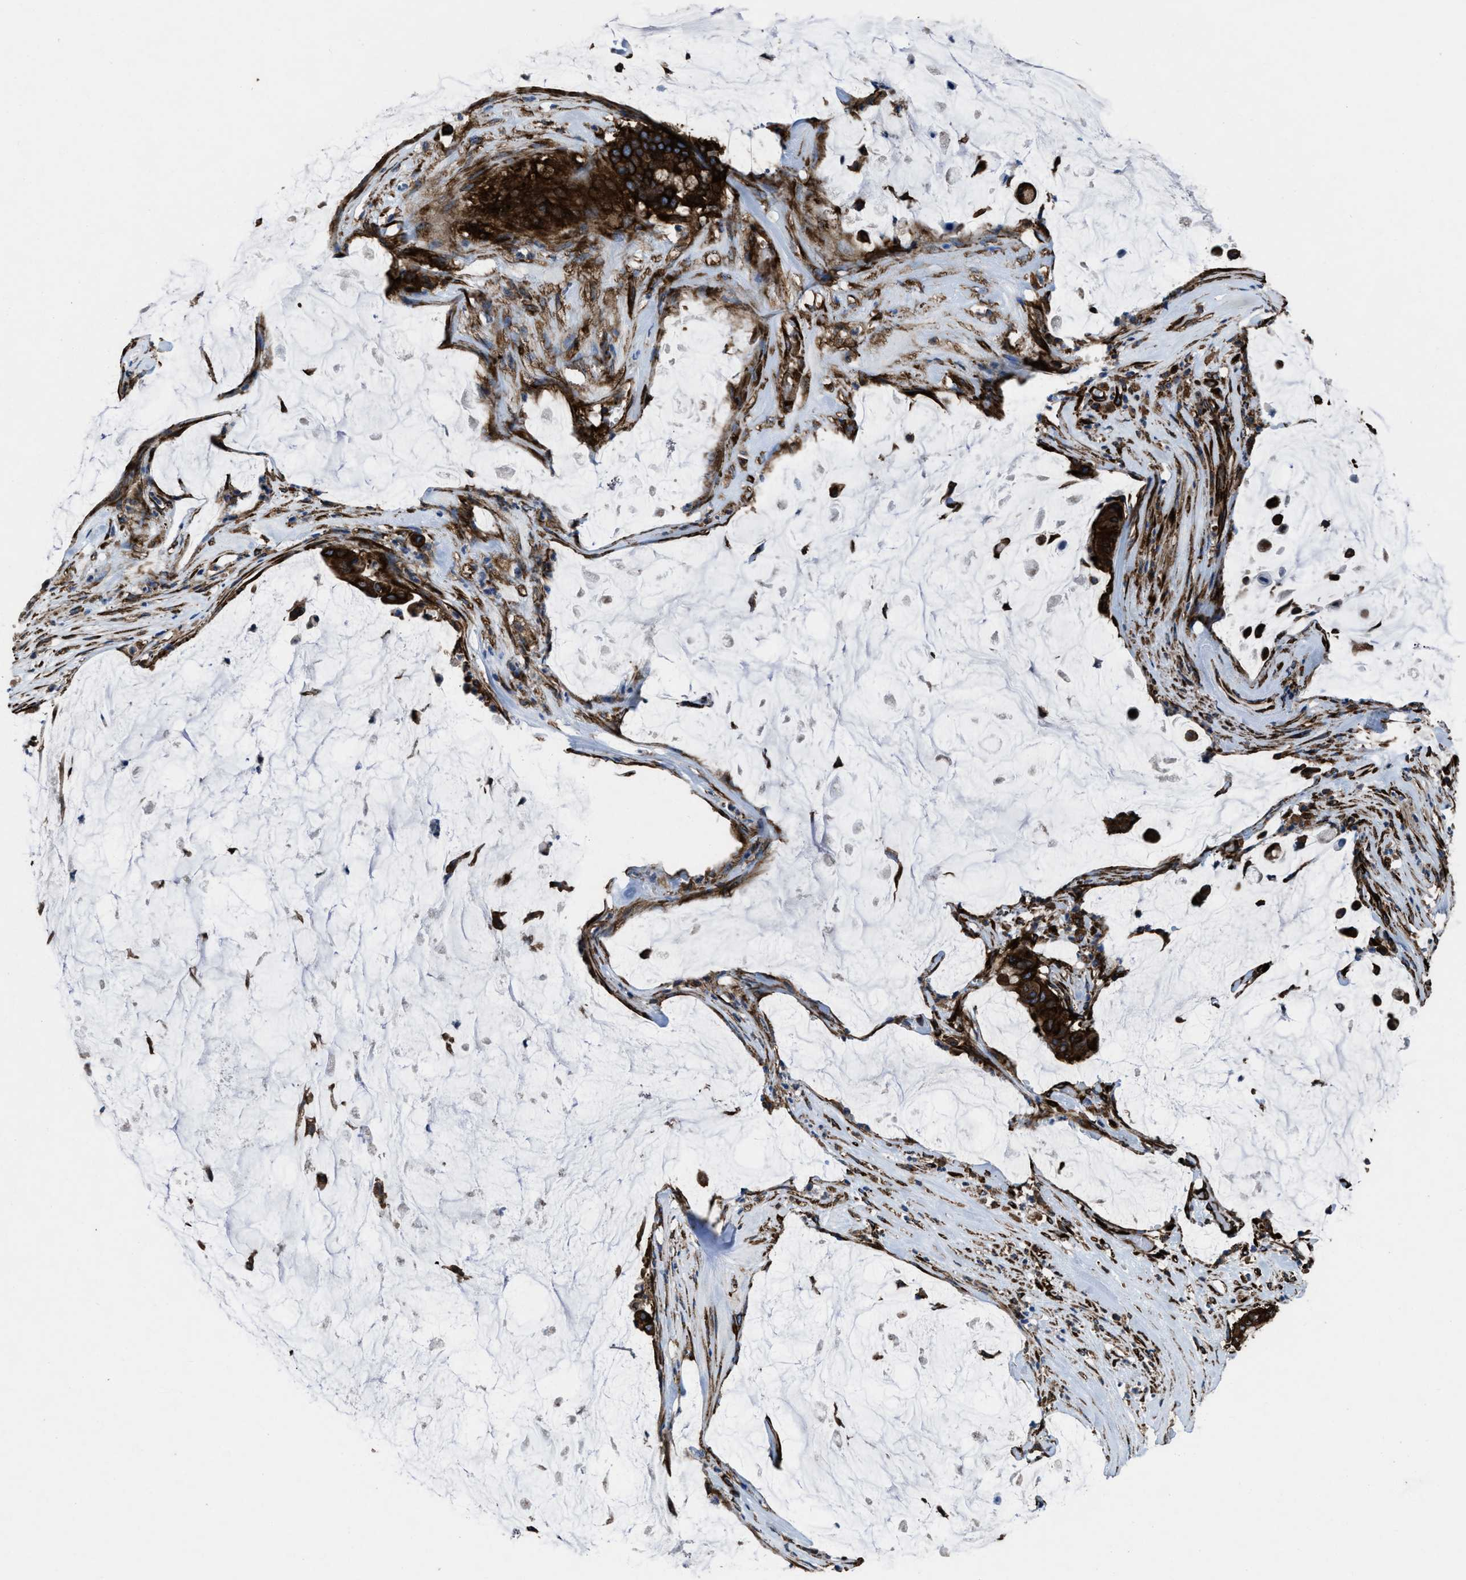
{"staining": {"intensity": "strong", "quantity": ">75%", "location": "cytoplasmic/membranous"}, "tissue": "pancreatic cancer", "cell_type": "Tumor cells", "image_type": "cancer", "snomed": [{"axis": "morphology", "description": "Adenocarcinoma, NOS"}, {"axis": "topography", "description": "Pancreas"}], "caption": "Tumor cells demonstrate high levels of strong cytoplasmic/membranous staining in approximately >75% of cells in adenocarcinoma (pancreatic). The staining was performed using DAB to visualize the protein expression in brown, while the nuclei were stained in blue with hematoxylin (Magnification: 20x).", "gene": "CAPRIN1", "patient": {"sex": "male", "age": 41}}